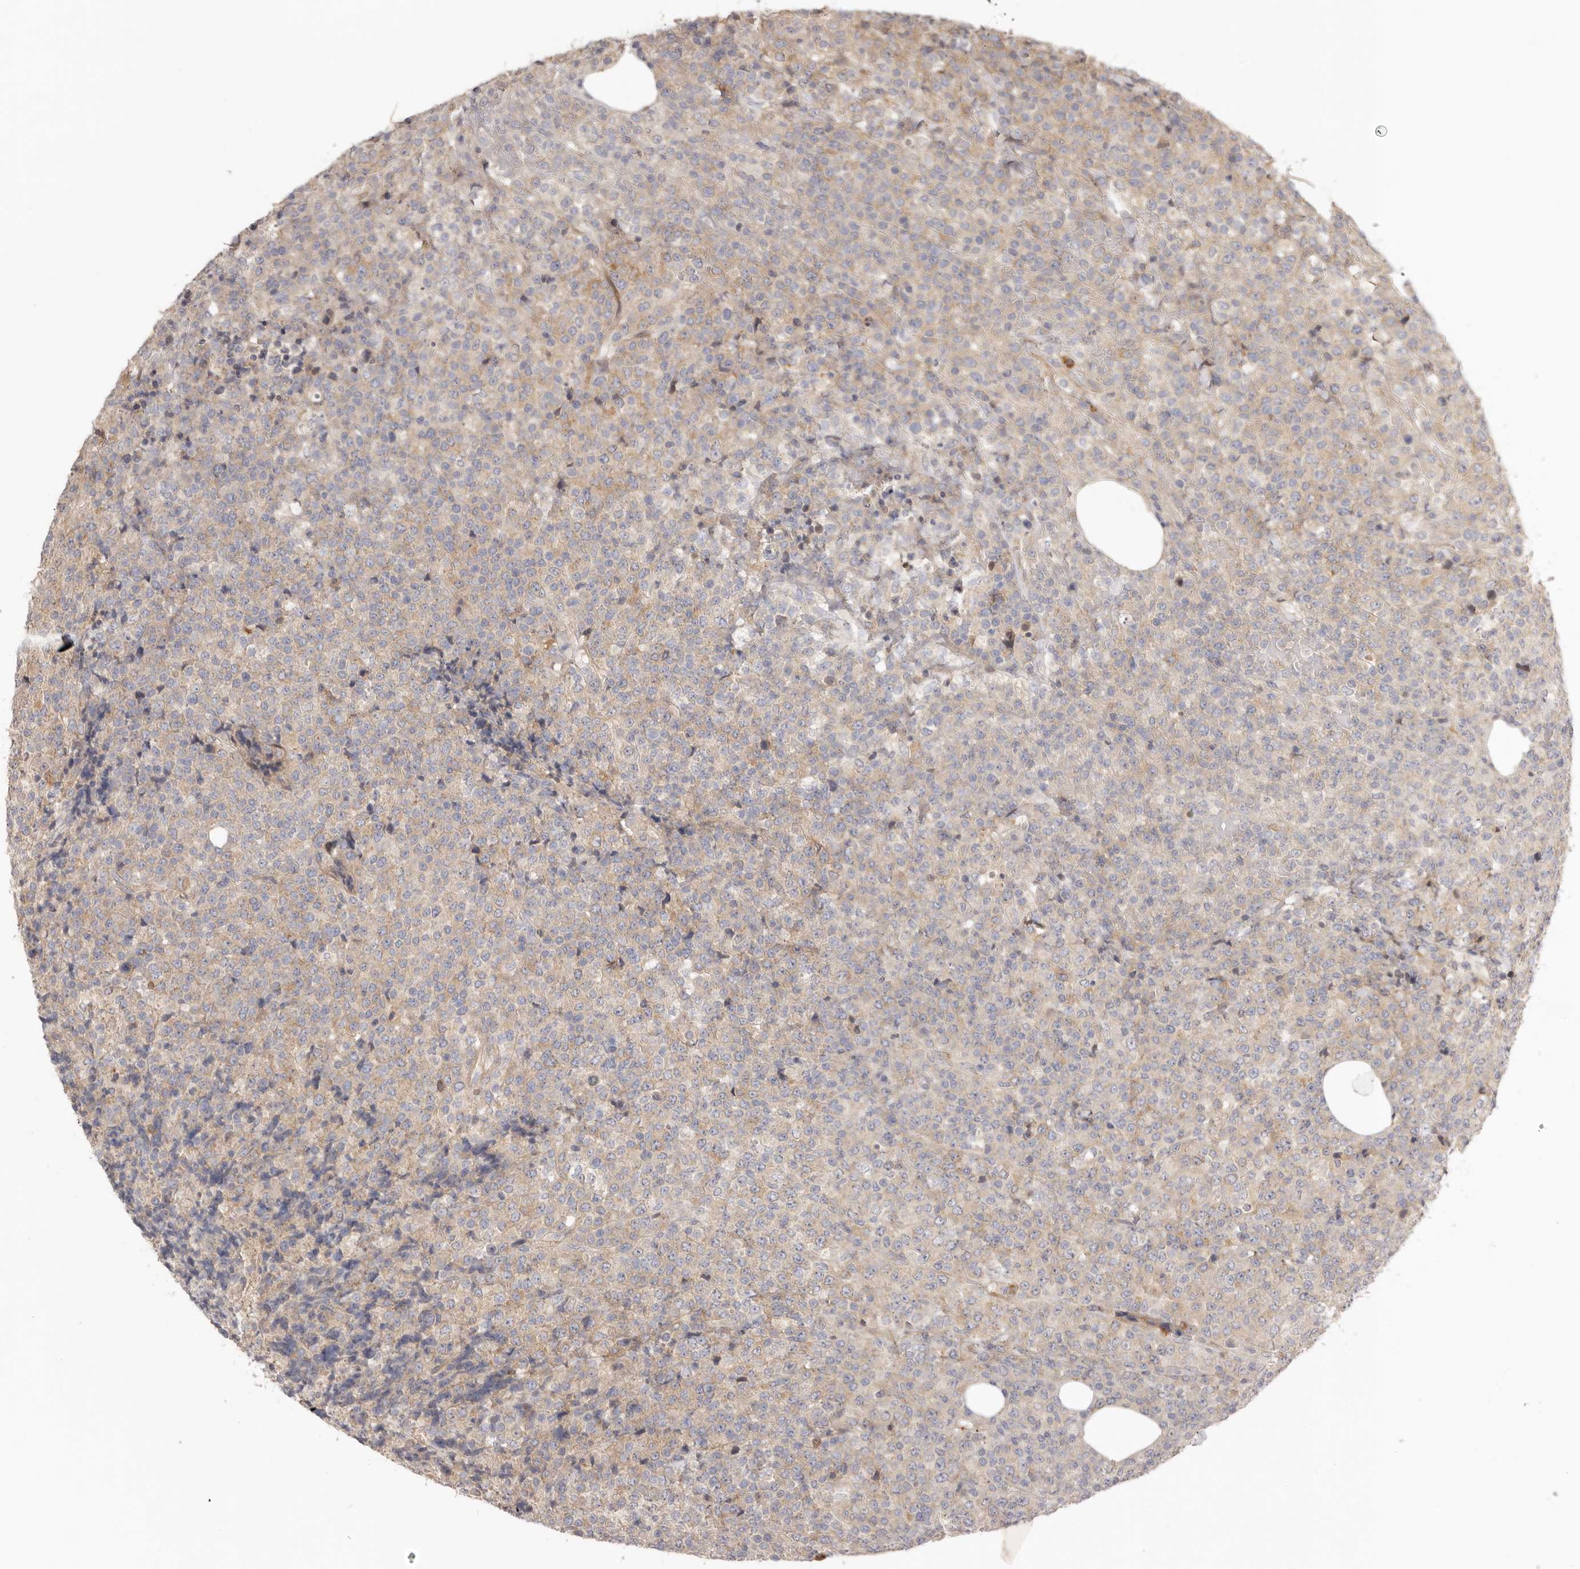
{"staining": {"intensity": "weak", "quantity": "25%-75%", "location": "cytoplasmic/membranous"}, "tissue": "lymphoma", "cell_type": "Tumor cells", "image_type": "cancer", "snomed": [{"axis": "morphology", "description": "Malignant lymphoma, non-Hodgkin's type, High grade"}, {"axis": "topography", "description": "Lymph node"}], "caption": "High-grade malignant lymphoma, non-Hodgkin's type stained with DAB (3,3'-diaminobenzidine) immunohistochemistry (IHC) exhibits low levels of weak cytoplasmic/membranous expression in about 25%-75% of tumor cells. (brown staining indicates protein expression, while blue staining denotes nuclei).", "gene": "MSRB2", "patient": {"sex": "male", "age": 13}}